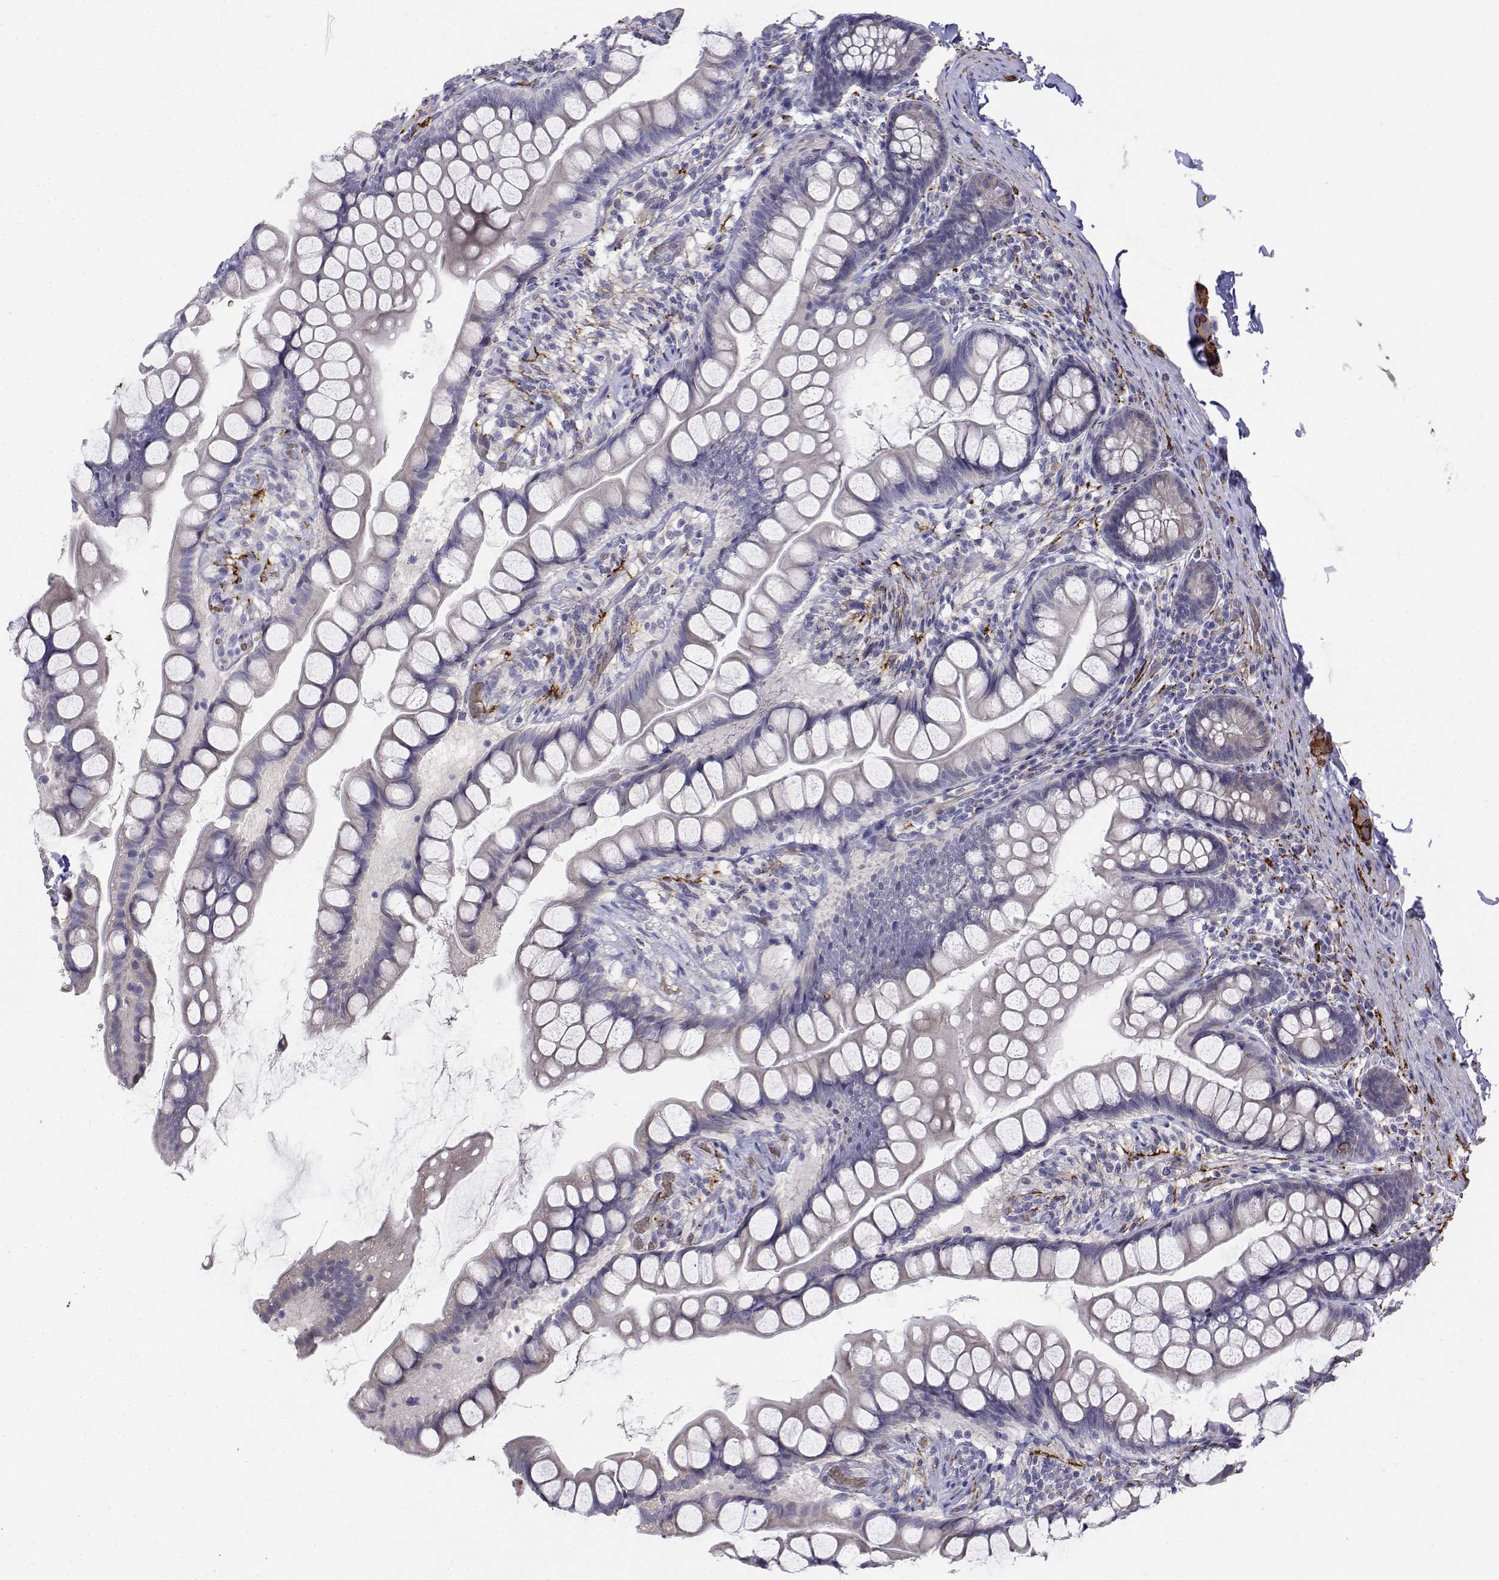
{"staining": {"intensity": "negative", "quantity": "none", "location": "none"}, "tissue": "small intestine", "cell_type": "Glandular cells", "image_type": "normal", "snomed": [{"axis": "morphology", "description": "Normal tissue, NOS"}, {"axis": "topography", "description": "Small intestine"}], "caption": "High power microscopy histopathology image of an immunohistochemistry micrograph of normal small intestine, revealing no significant staining in glandular cells.", "gene": "CADM1", "patient": {"sex": "male", "age": 70}}